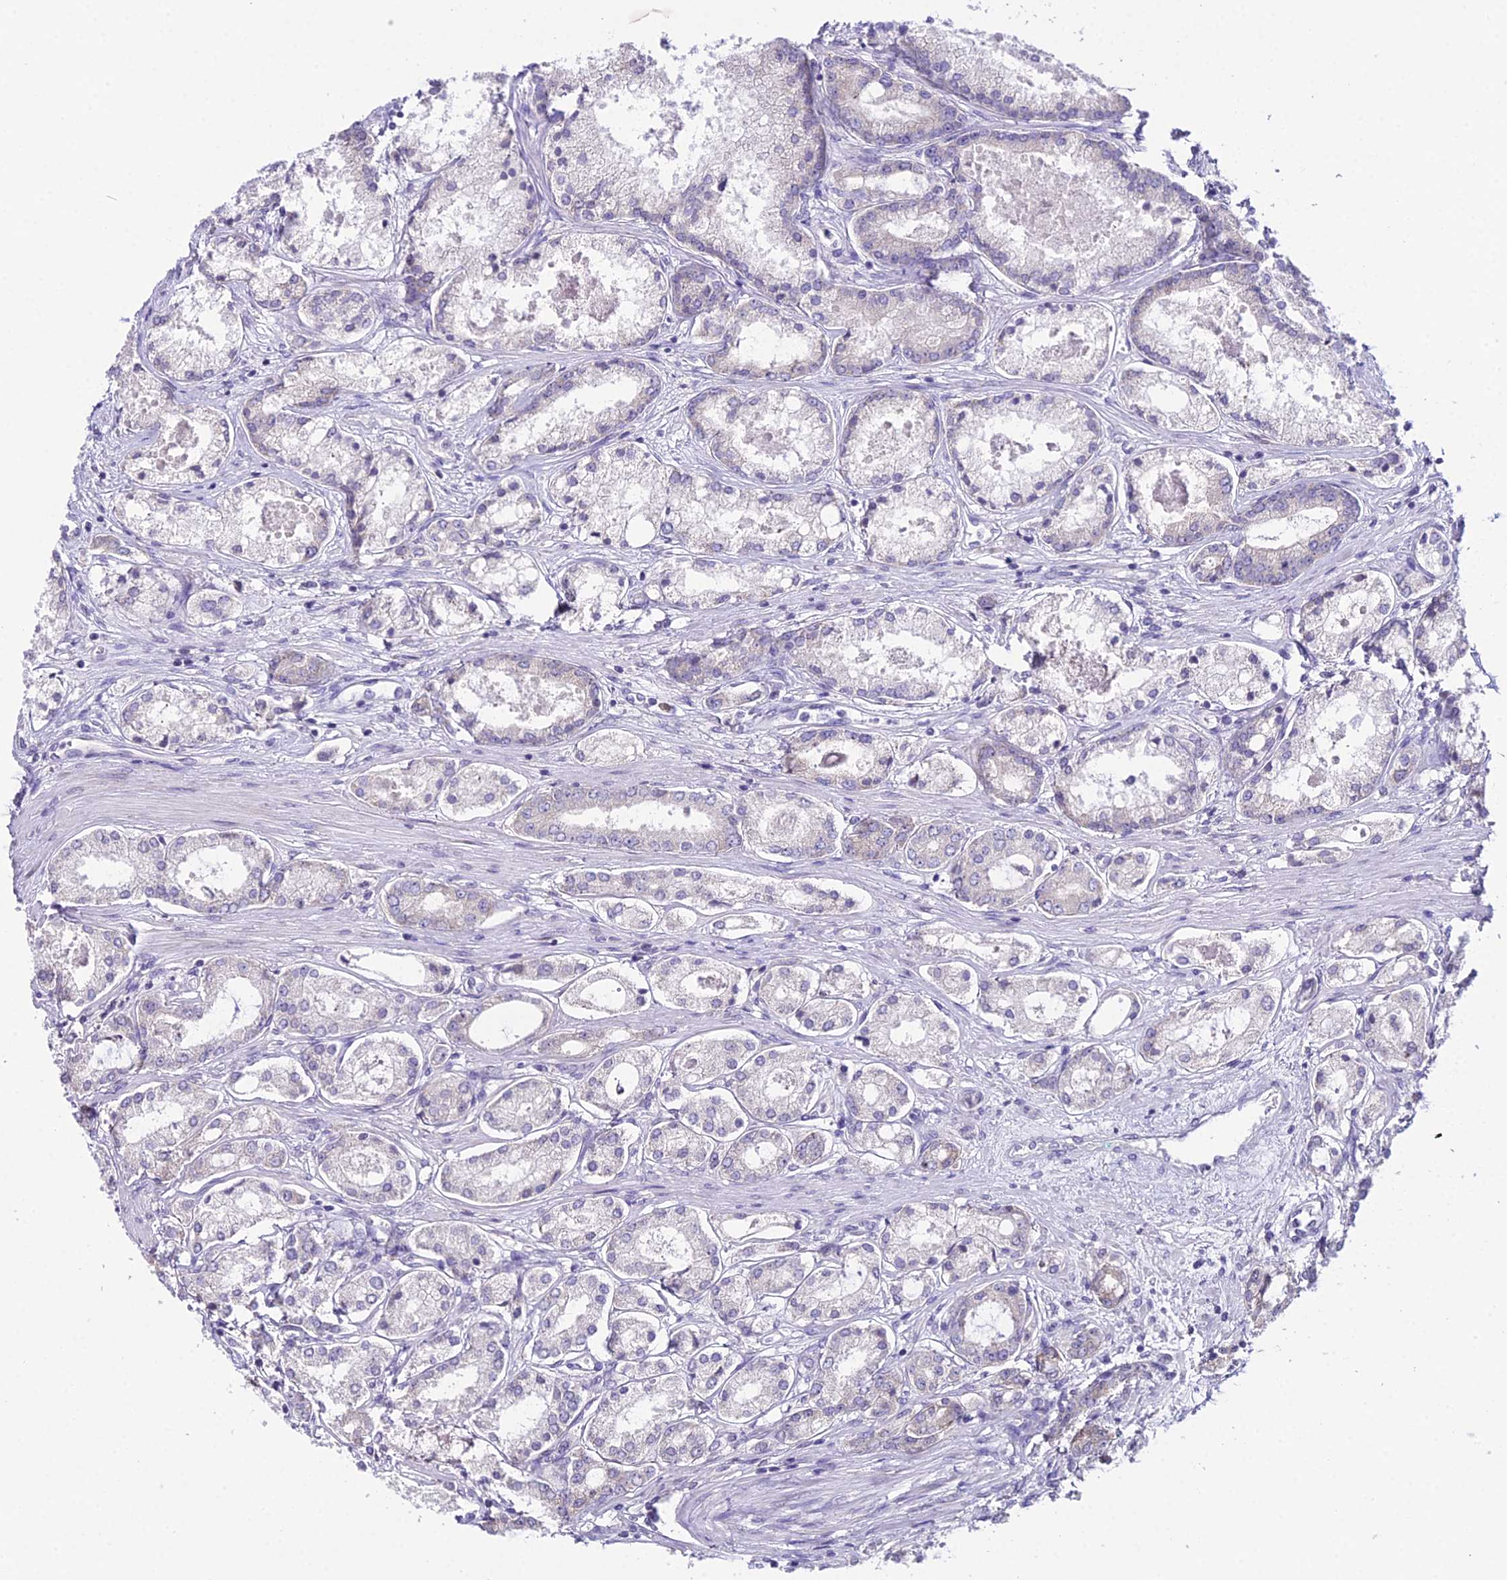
{"staining": {"intensity": "negative", "quantity": "none", "location": "none"}, "tissue": "prostate cancer", "cell_type": "Tumor cells", "image_type": "cancer", "snomed": [{"axis": "morphology", "description": "Adenocarcinoma, Low grade"}, {"axis": "topography", "description": "Prostate"}], "caption": "High magnification brightfield microscopy of prostate cancer (low-grade adenocarcinoma) stained with DAB (3,3'-diaminobenzidine) (brown) and counterstained with hematoxylin (blue): tumor cells show no significant expression.", "gene": "RPS26", "patient": {"sex": "male", "age": 68}}